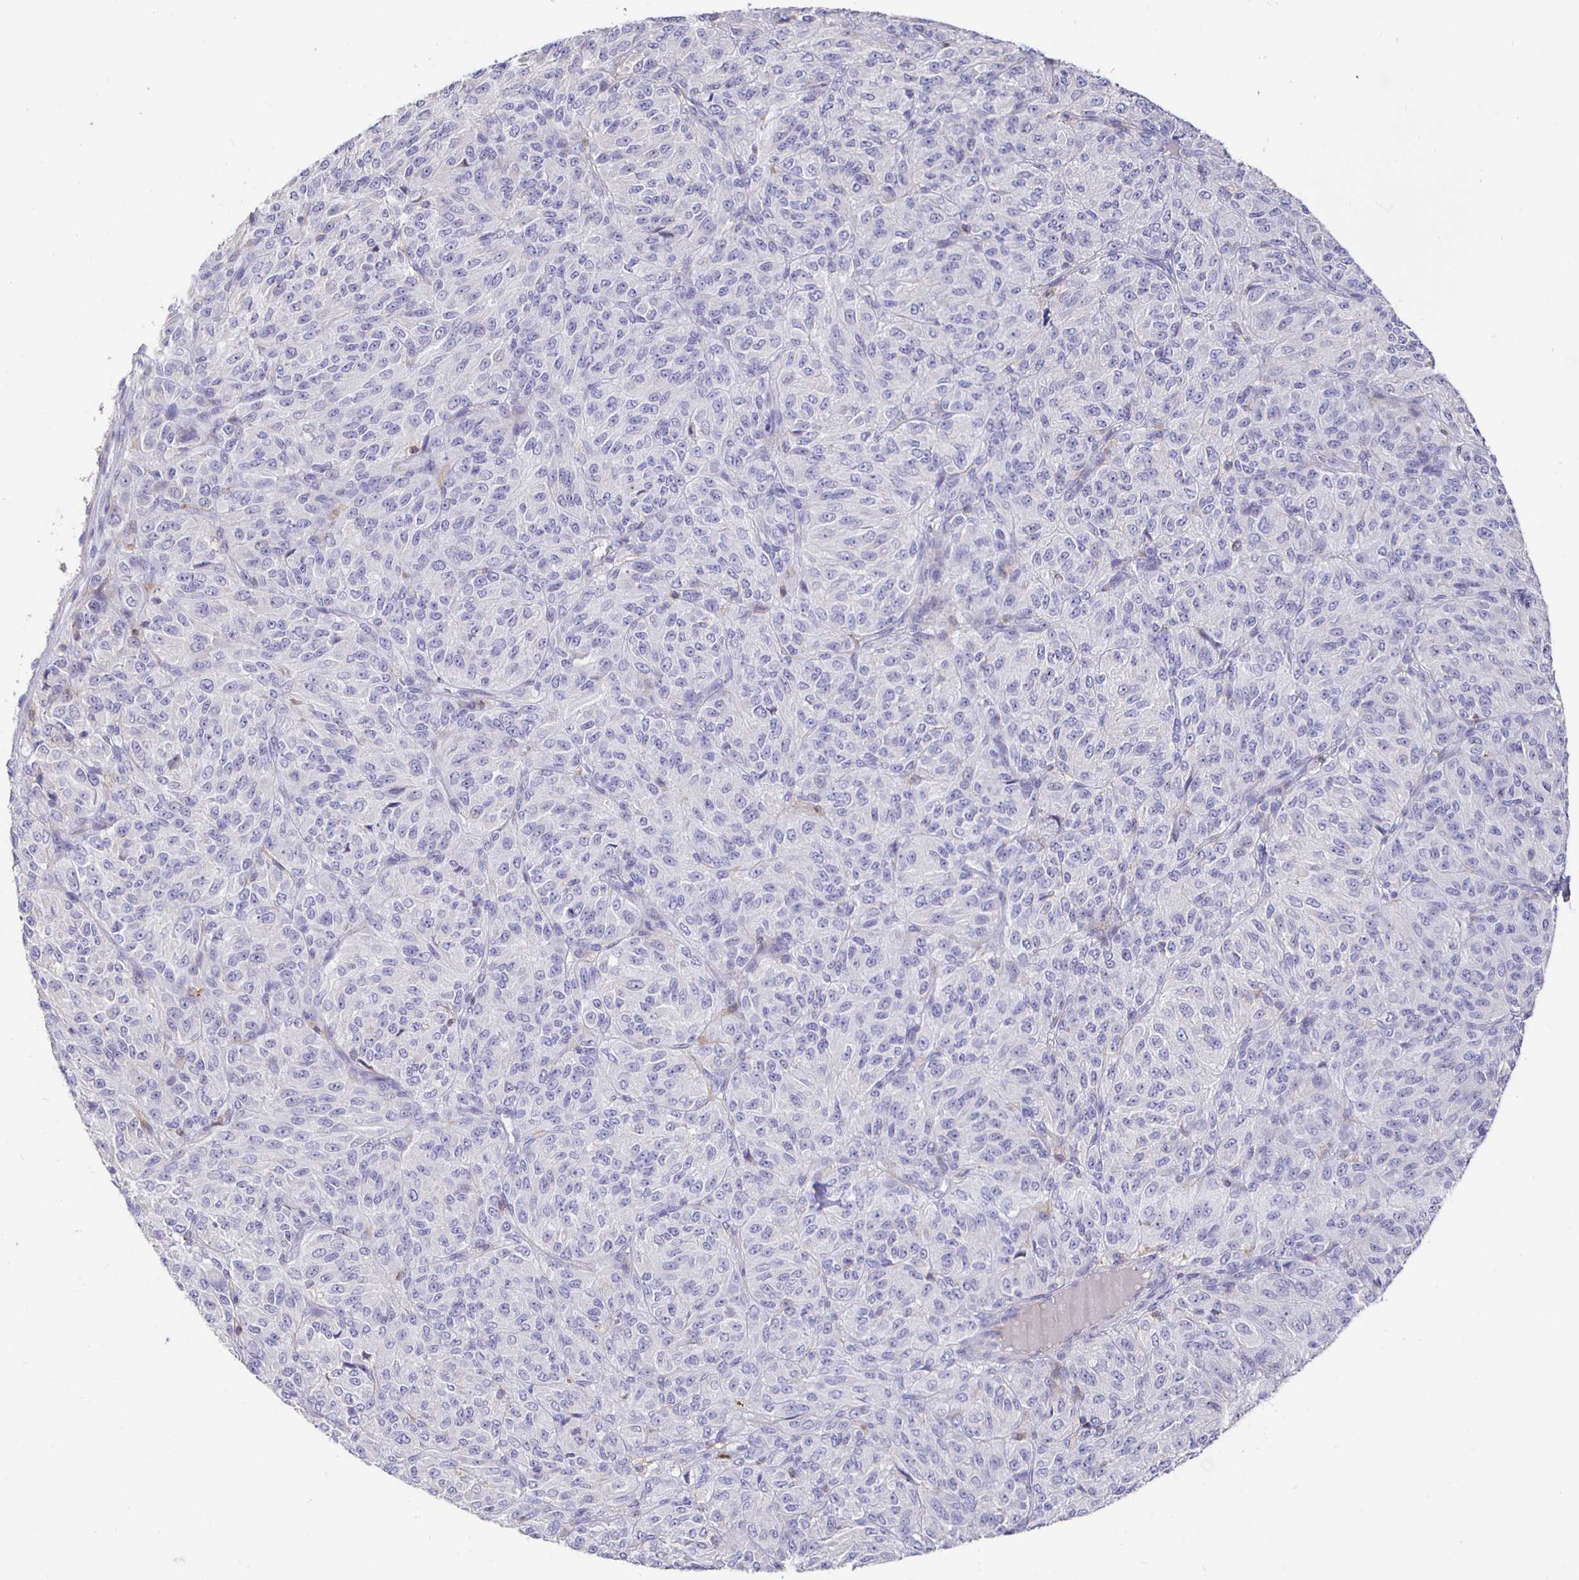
{"staining": {"intensity": "negative", "quantity": "none", "location": "none"}, "tissue": "melanoma", "cell_type": "Tumor cells", "image_type": "cancer", "snomed": [{"axis": "morphology", "description": "Malignant melanoma, Metastatic site"}, {"axis": "topography", "description": "Brain"}], "caption": "Immunohistochemistry of human melanoma reveals no positivity in tumor cells. (Stains: DAB IHC with hematoxylin counter stain, Microscopy: brightfield microscopy at high magnification).", "gene": "CXCR3", "patient": {"sex": "female", "age": 56}}